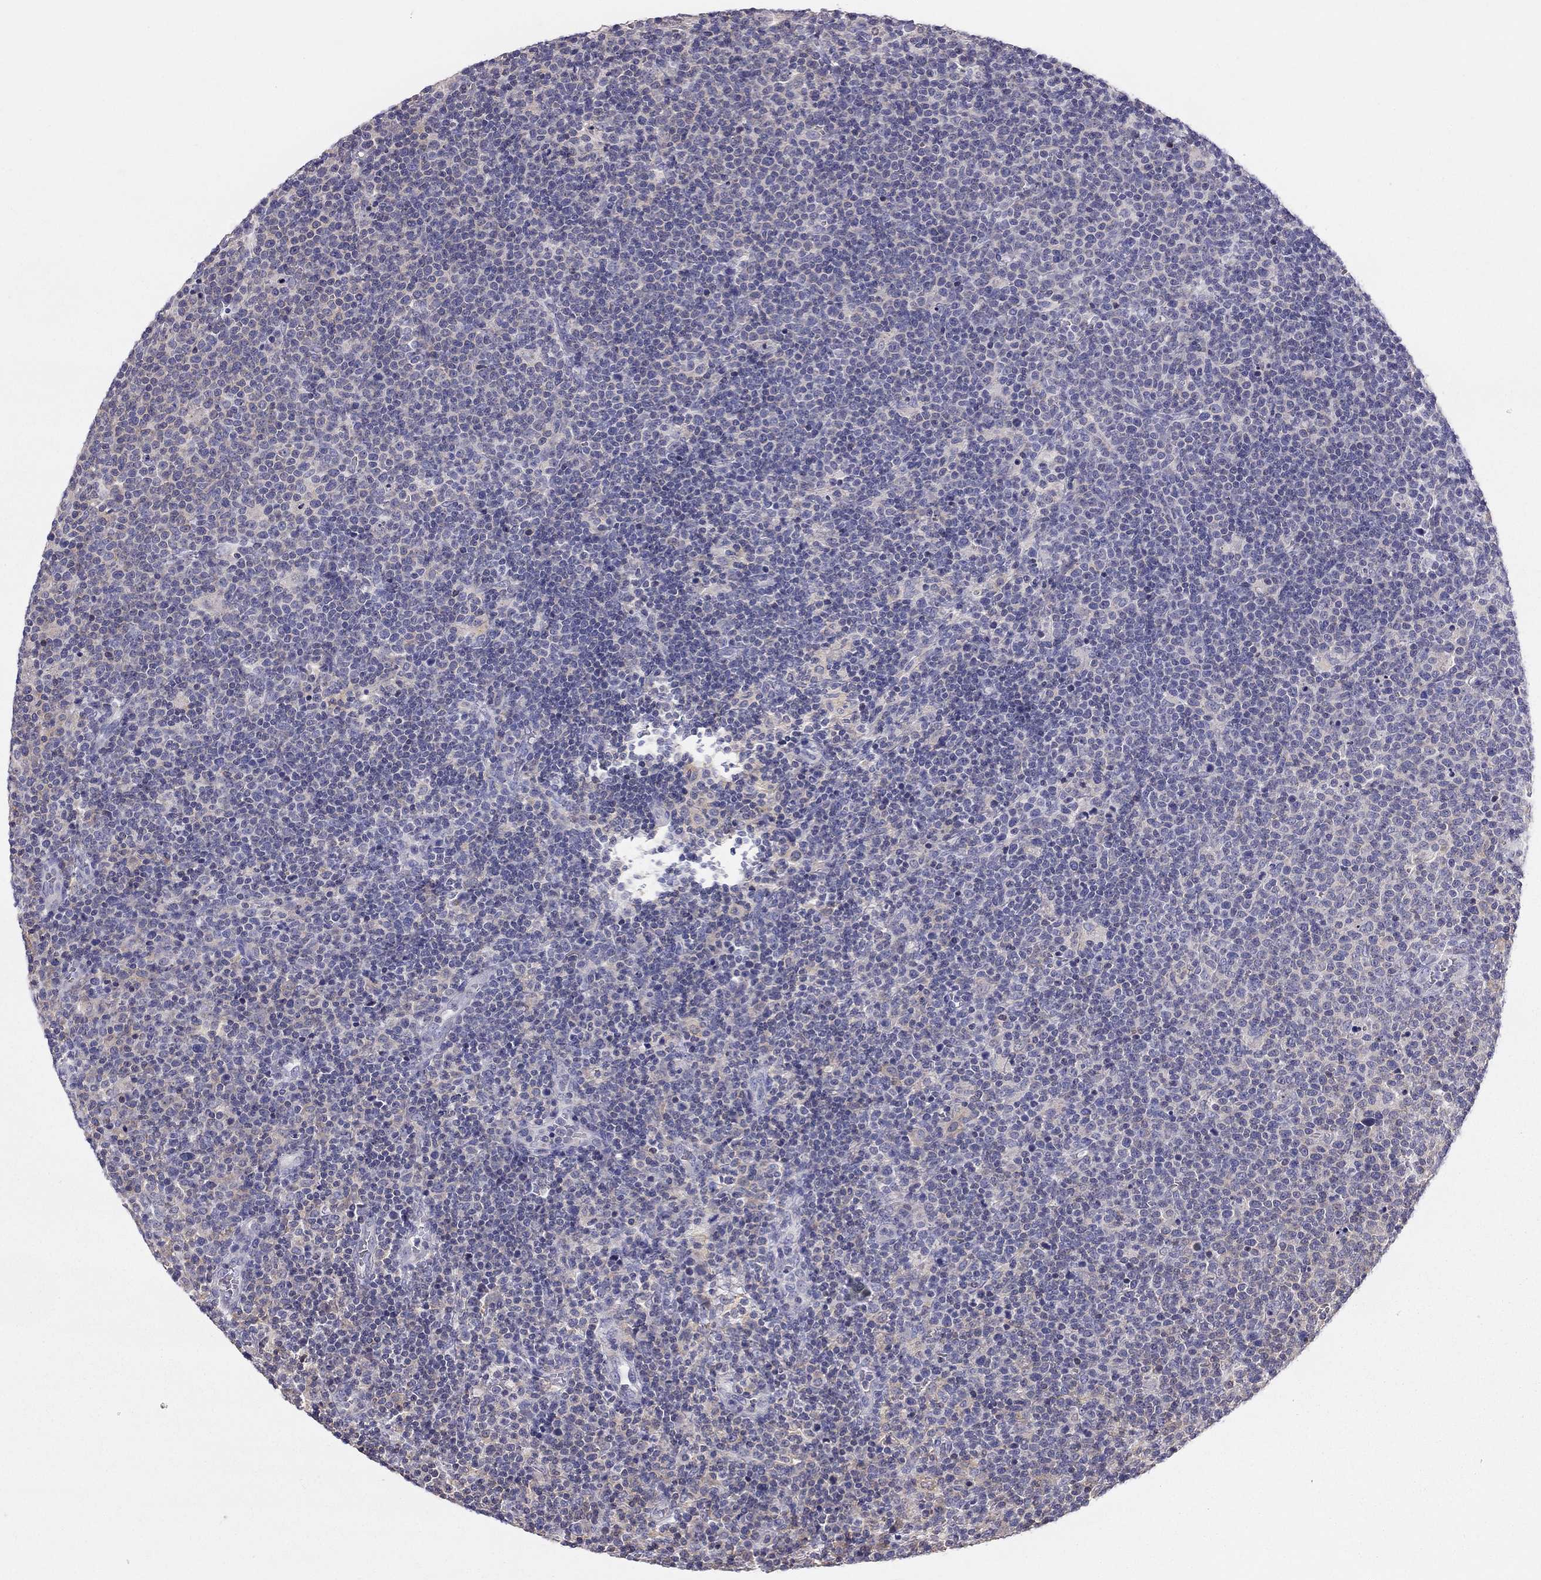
{"staining": {"intensity": "negative", "quantity": "none", "location": "none"}, "tissue": "lymphoma", "cell_type": "Tumor cells", "image_type": "cancer", "snomed": [{"axis": "morphology", "description": "Malignant lymphoma, non-Hodgkin's type, High grade"}, {"axis": "topography", "description": "Lymph node"}], "caption": "Lymphoma was stained to show a protein in brown. There is no significant staining in tumor cells.", "gene": "CITED1", "patient": {"sex": "male", "age": 61}}